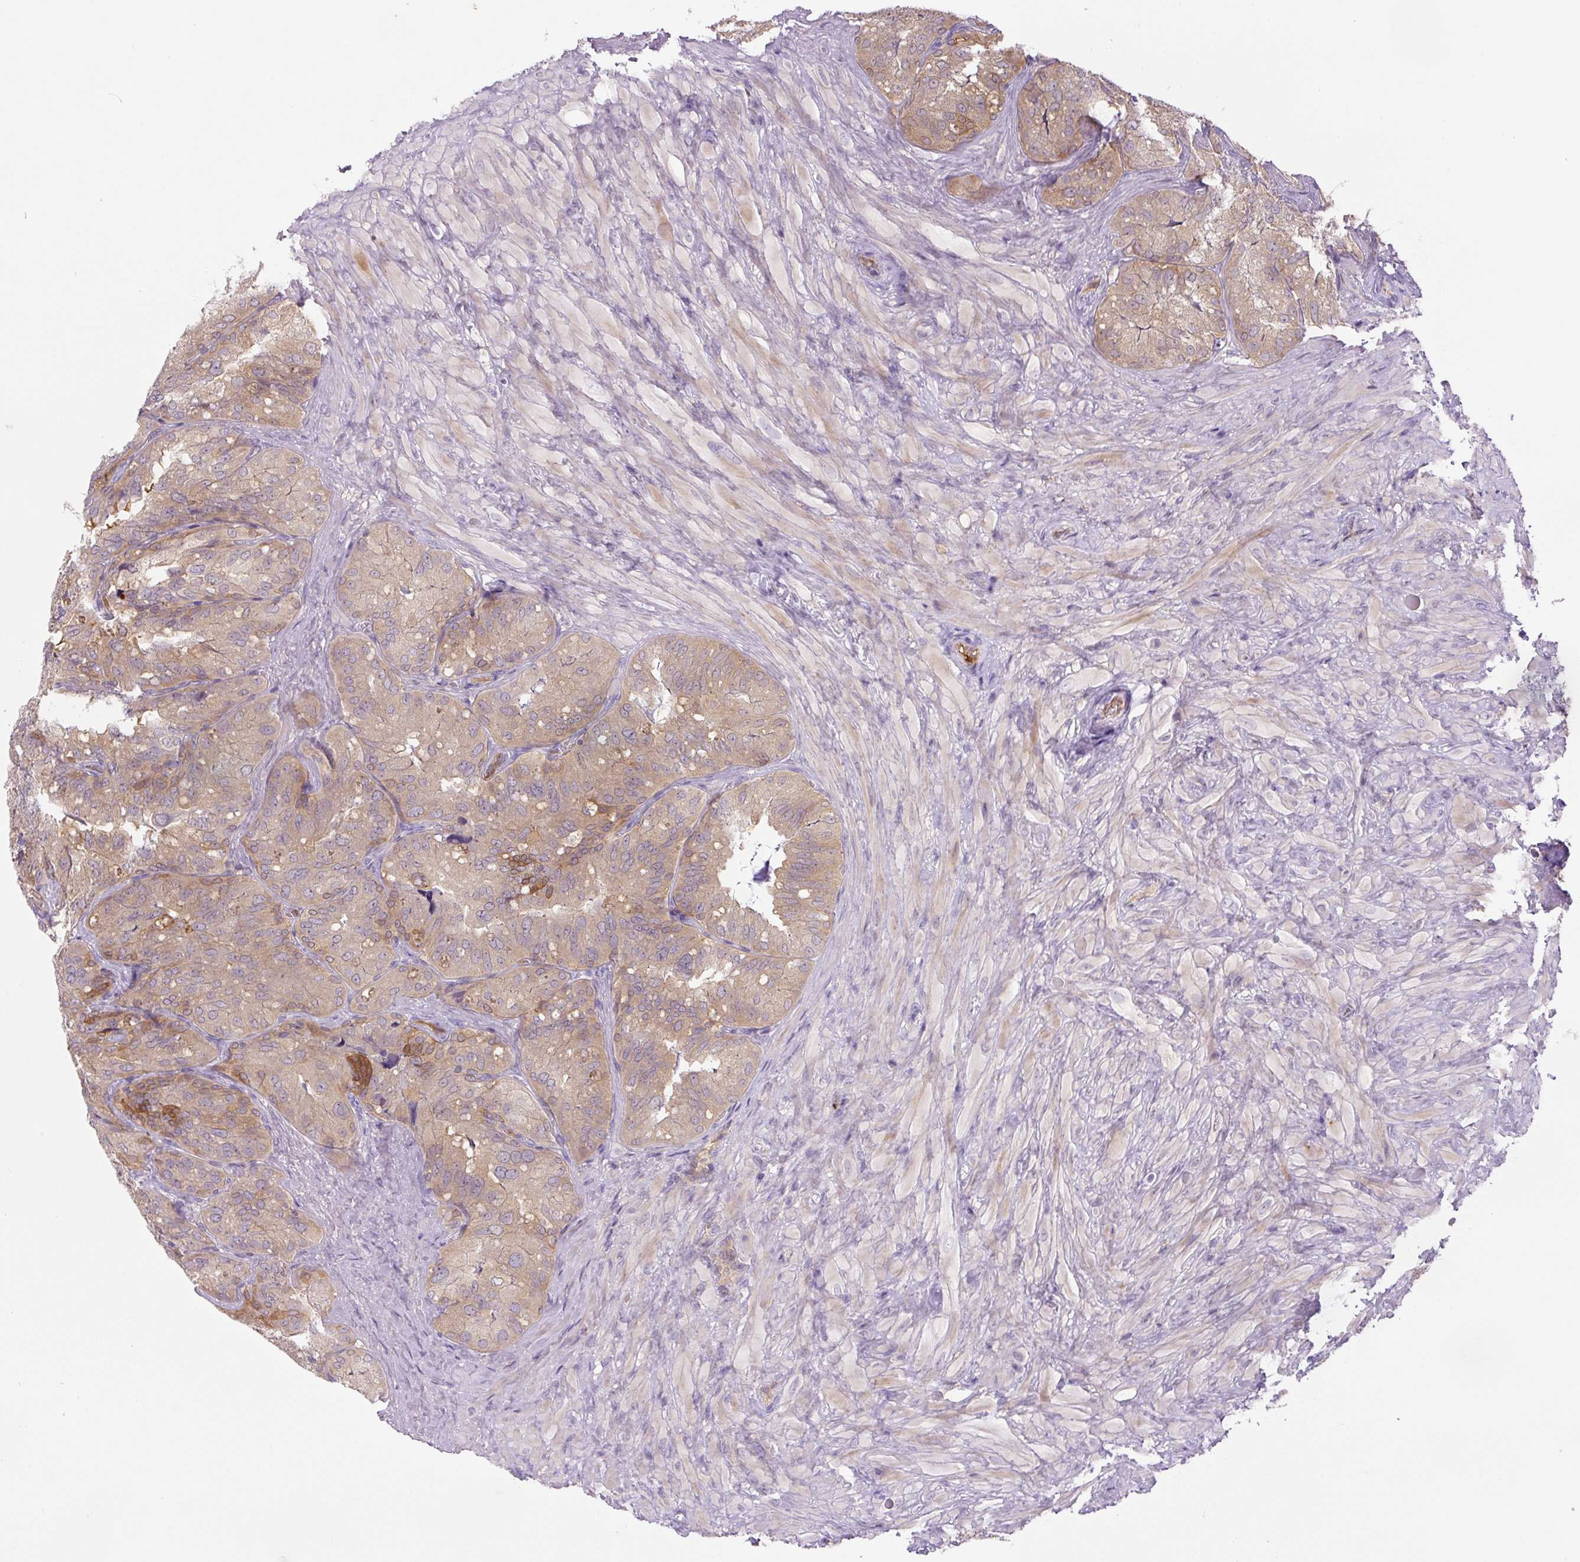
{"staining": {"intensity": "moderate", "quantity": "25%-75%", "location": "cytoplasmic/membranous"}, "tissue": "seminal vesicle", "cell_type": "Glandular cells", "image_type": "normal", "snomed": [{"axis": "morphology", "description": "Normal tissue, NOS"}, {"axis": "topography", "description": "Seminal veicle"}], "caption": "Moderate cytoplasmic/membranous positivity is appreciated in about 25%-75% of glandular cells in normal seminal vesicle.", "gene": "SPSB2", "patient": {"sex": "male", "age": 69}}